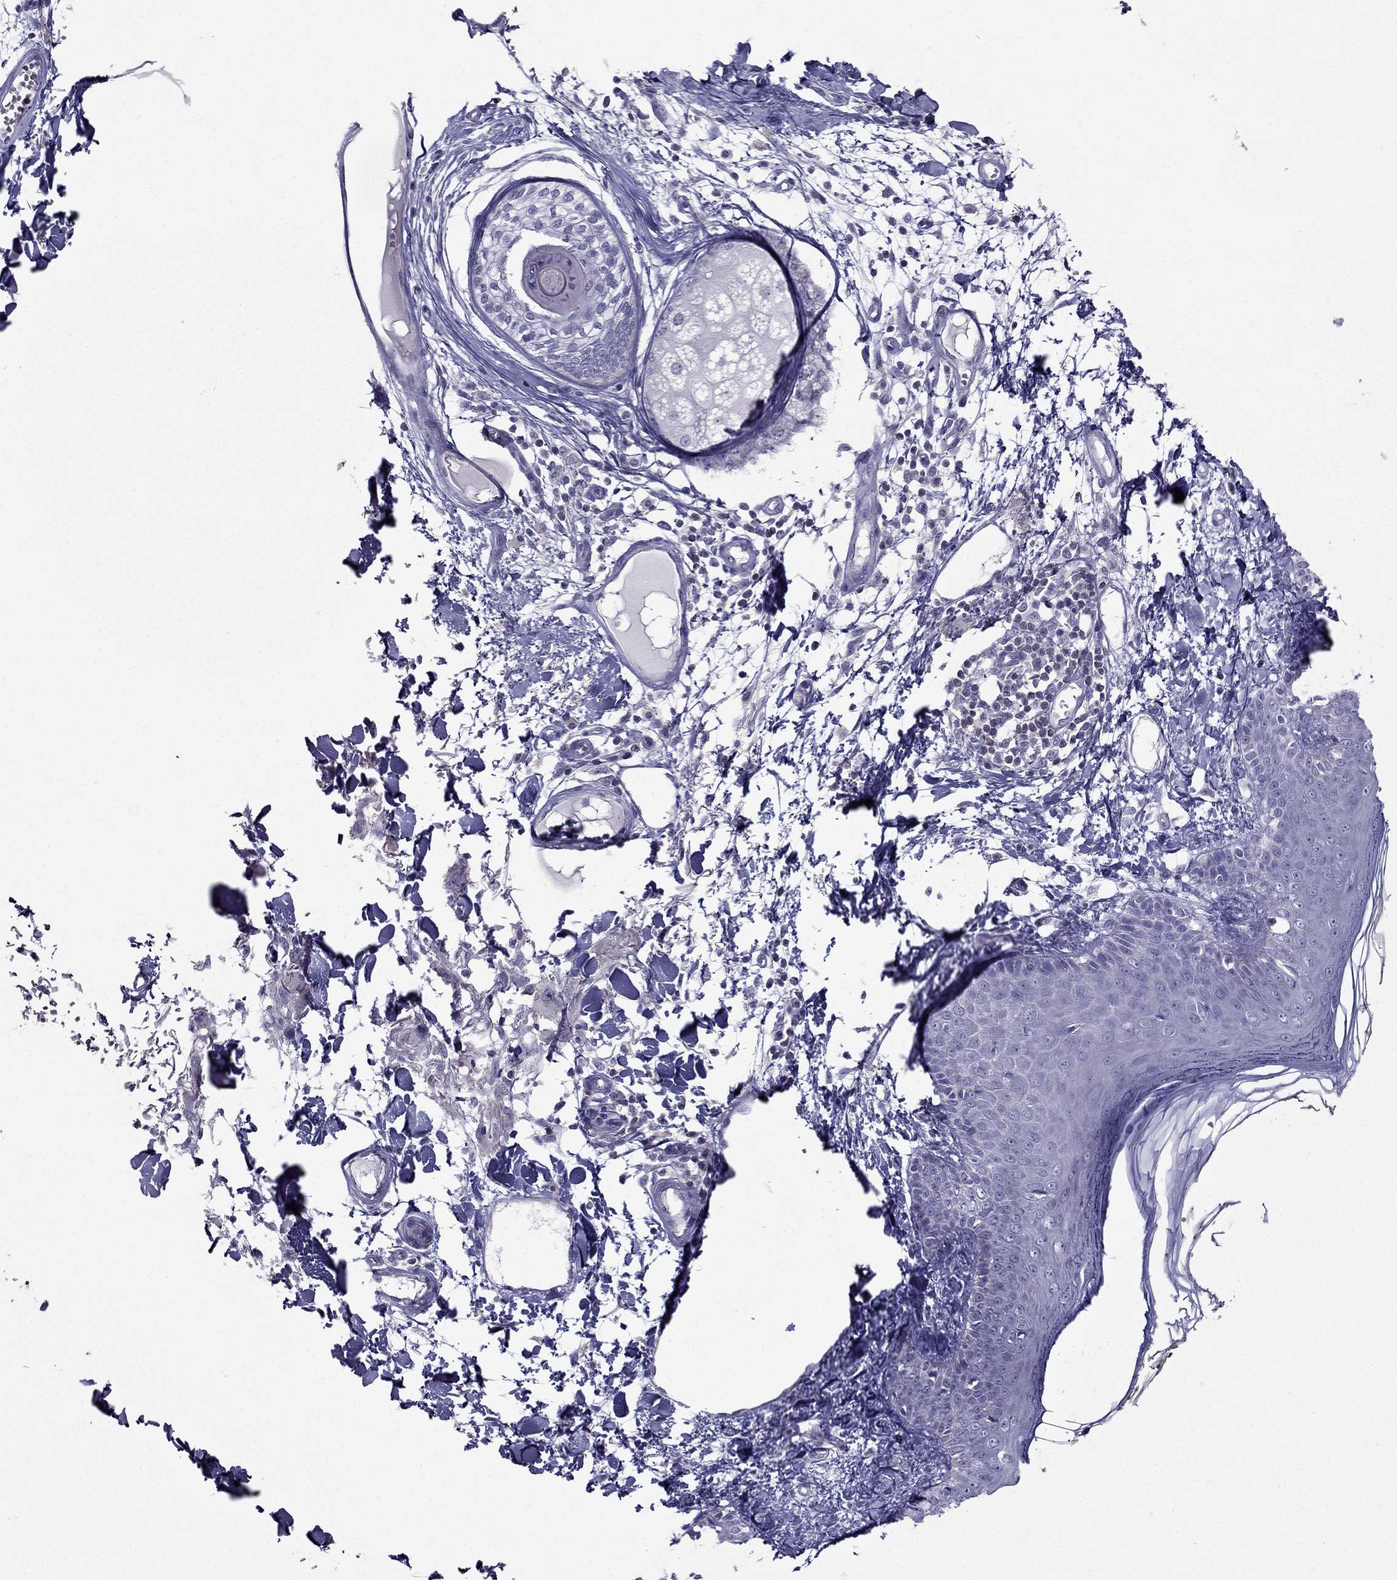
{"staining": {"intensity": "negative", "quantity": "none", "location": "none"}, "tissue": "skin", "cell_type": "Fibroblasts", "image_type": "normal", "snomed": [{"axis": "morphology", "description": "Normal tissue, NOS"}, {"axis": "topography", "description": "Skin"}], "caption": "An image of human skin is negative for staining in fibroblasts. The staining is performed using DAB brown chromogen with nuclei counter-stained in using hematoxylin.", "gene": "AAK1", "patient": {"sex": "male", "age": 76}}